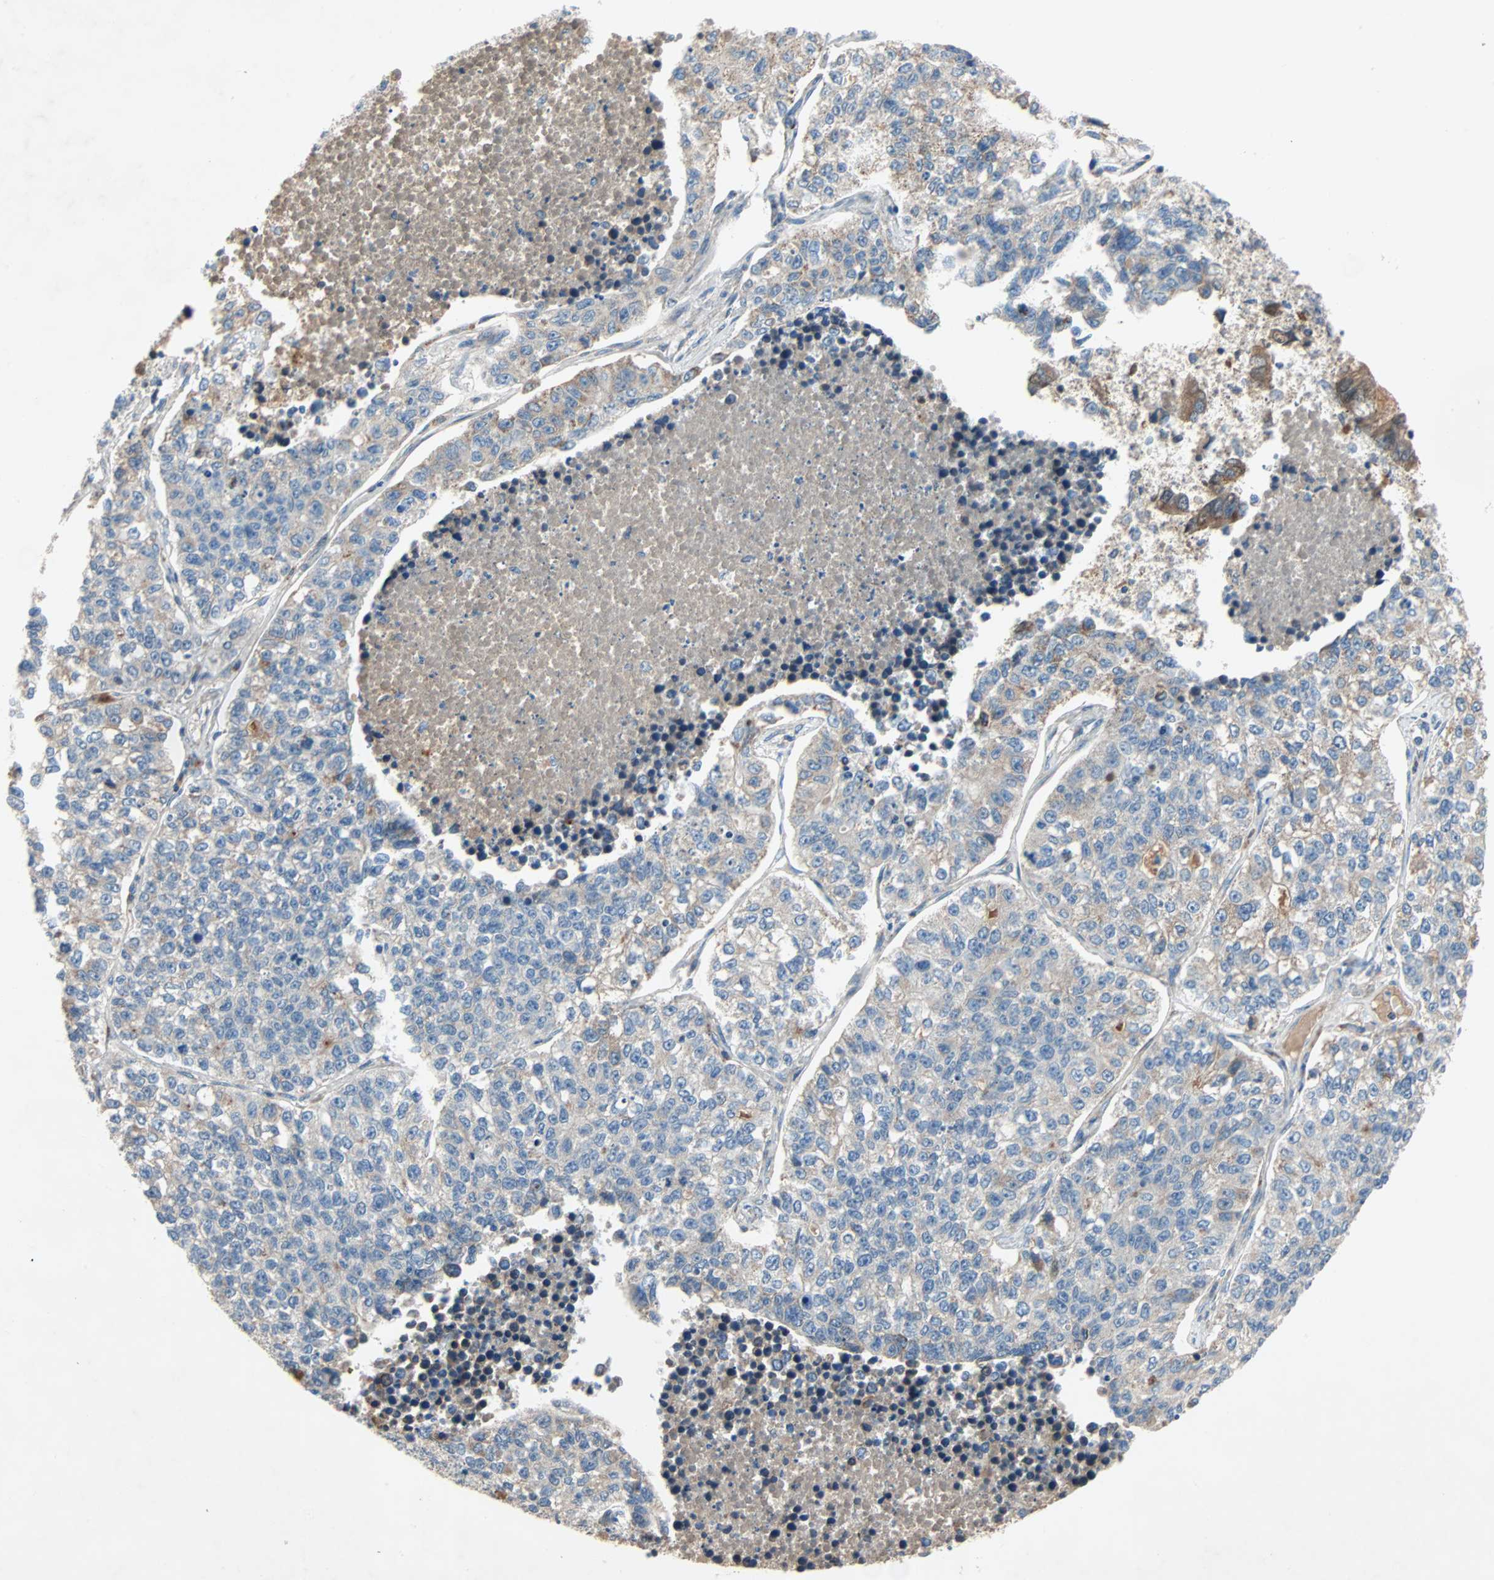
{"staining": {"intensity": "weak", "quantity": ">75%", "location": "cytoplasmic/membranous"}, "tissue": "lung cancer", "cell_type": "Tumor cells", "image_type": "cancer", "snomed": [{"axis": "morphology", "description": "Adenocarcinoma, NOS"}, {"axis": "topography", "description": "Lung"}], "caption": "IHC staining of lung cancer (adenocarcinoma), which shows low levels of weak cytoplasmic/membranous expression in approximately >75% of tumor cells indicating weak cytoplasmic/membranous protein staining. The staining was performed using DAB (brown) for protein detection and nuclei were counterstained in hematoxylin (blue).", "gene": "XYLT1", "patient": {"sex": "male", "age": 49}}